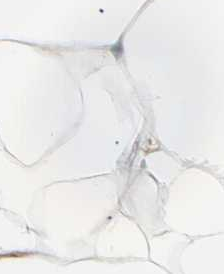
{"staining": {"intensity": "negative", "quantity": "none", "location": "none"}, "tissue": "adipose tissue", "cell_type": "Adipocytes", "image_type": "normal", "snomed": [{"axis": "morphology", "description": "Normal tissue, NOS"}, {"axis": "topography", "description": "Breast"}, {"axis": "topography", "description": "Adipose tissue"}], "caption": "Micrograph shows no protein positivity in adipocytes of unremarkable adipose tissue. (Brightfield microscopy of DAB immunohistochemistry (IHC) at high magnification).", "gene": "ERLIN1", "patient": {"sex": "female", "age": 25}}